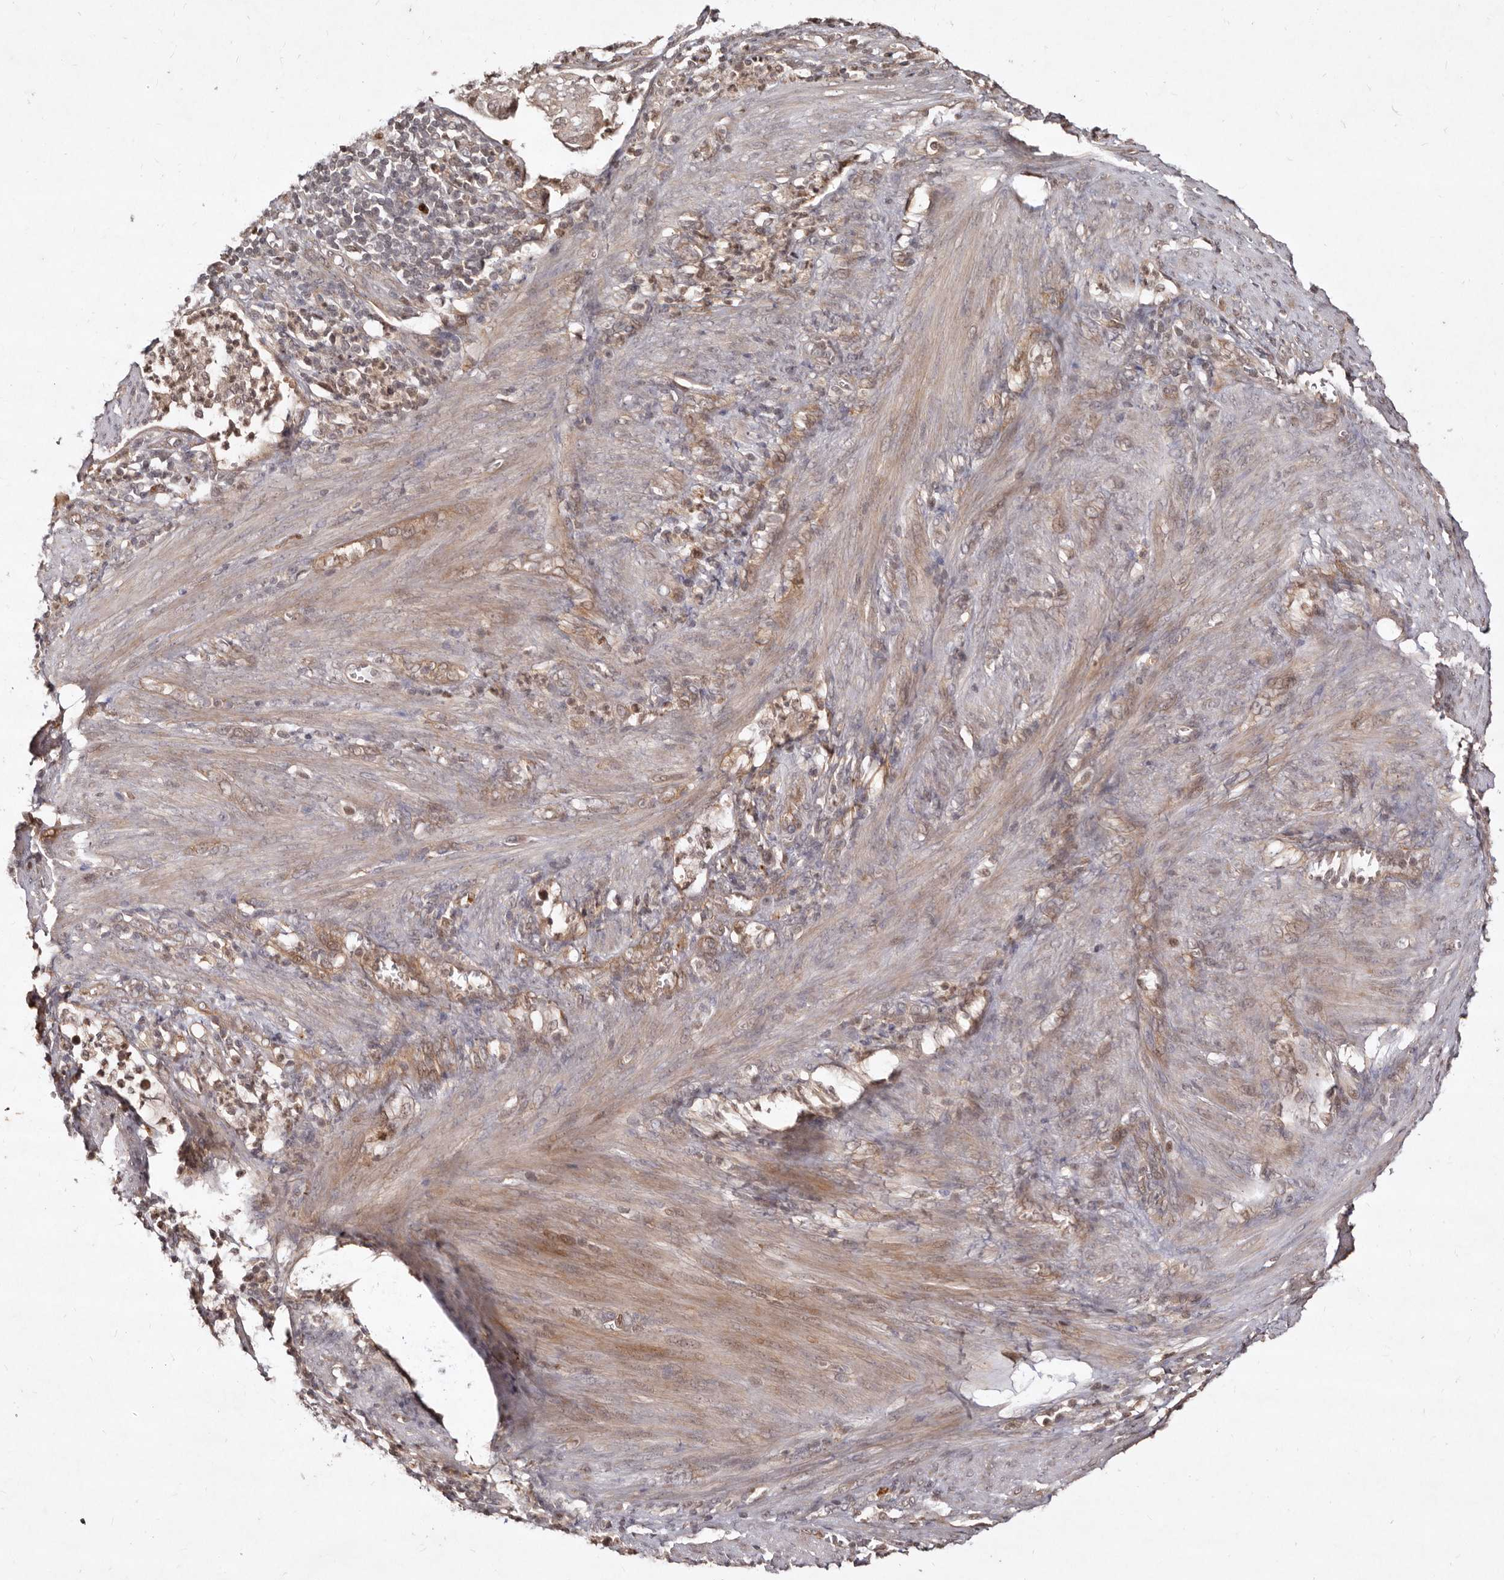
{"staining": {"intensity": "weak", "quantity": "25%-75%", "location": "cytoplasmic/membranous"}, "tissue": "endometrial cancer", "cell_type": "Tumor cells", "image_type": "cancer", "snomed": [{"axis": "morphology", "description": "Adenocarcinoma, NOS"}, {"axis": "topography", "description": "Endometrium"}], "caption": "IHC photomicrograph of human endometrial adenocarcinoma stained for a protein (brown), which shows low levels of weak cytoplasmic/membranous expression in approximately 25%-75% of tumor cells.", "gene": "LCORL", "patient": {"sex": "female", "age": 51}}